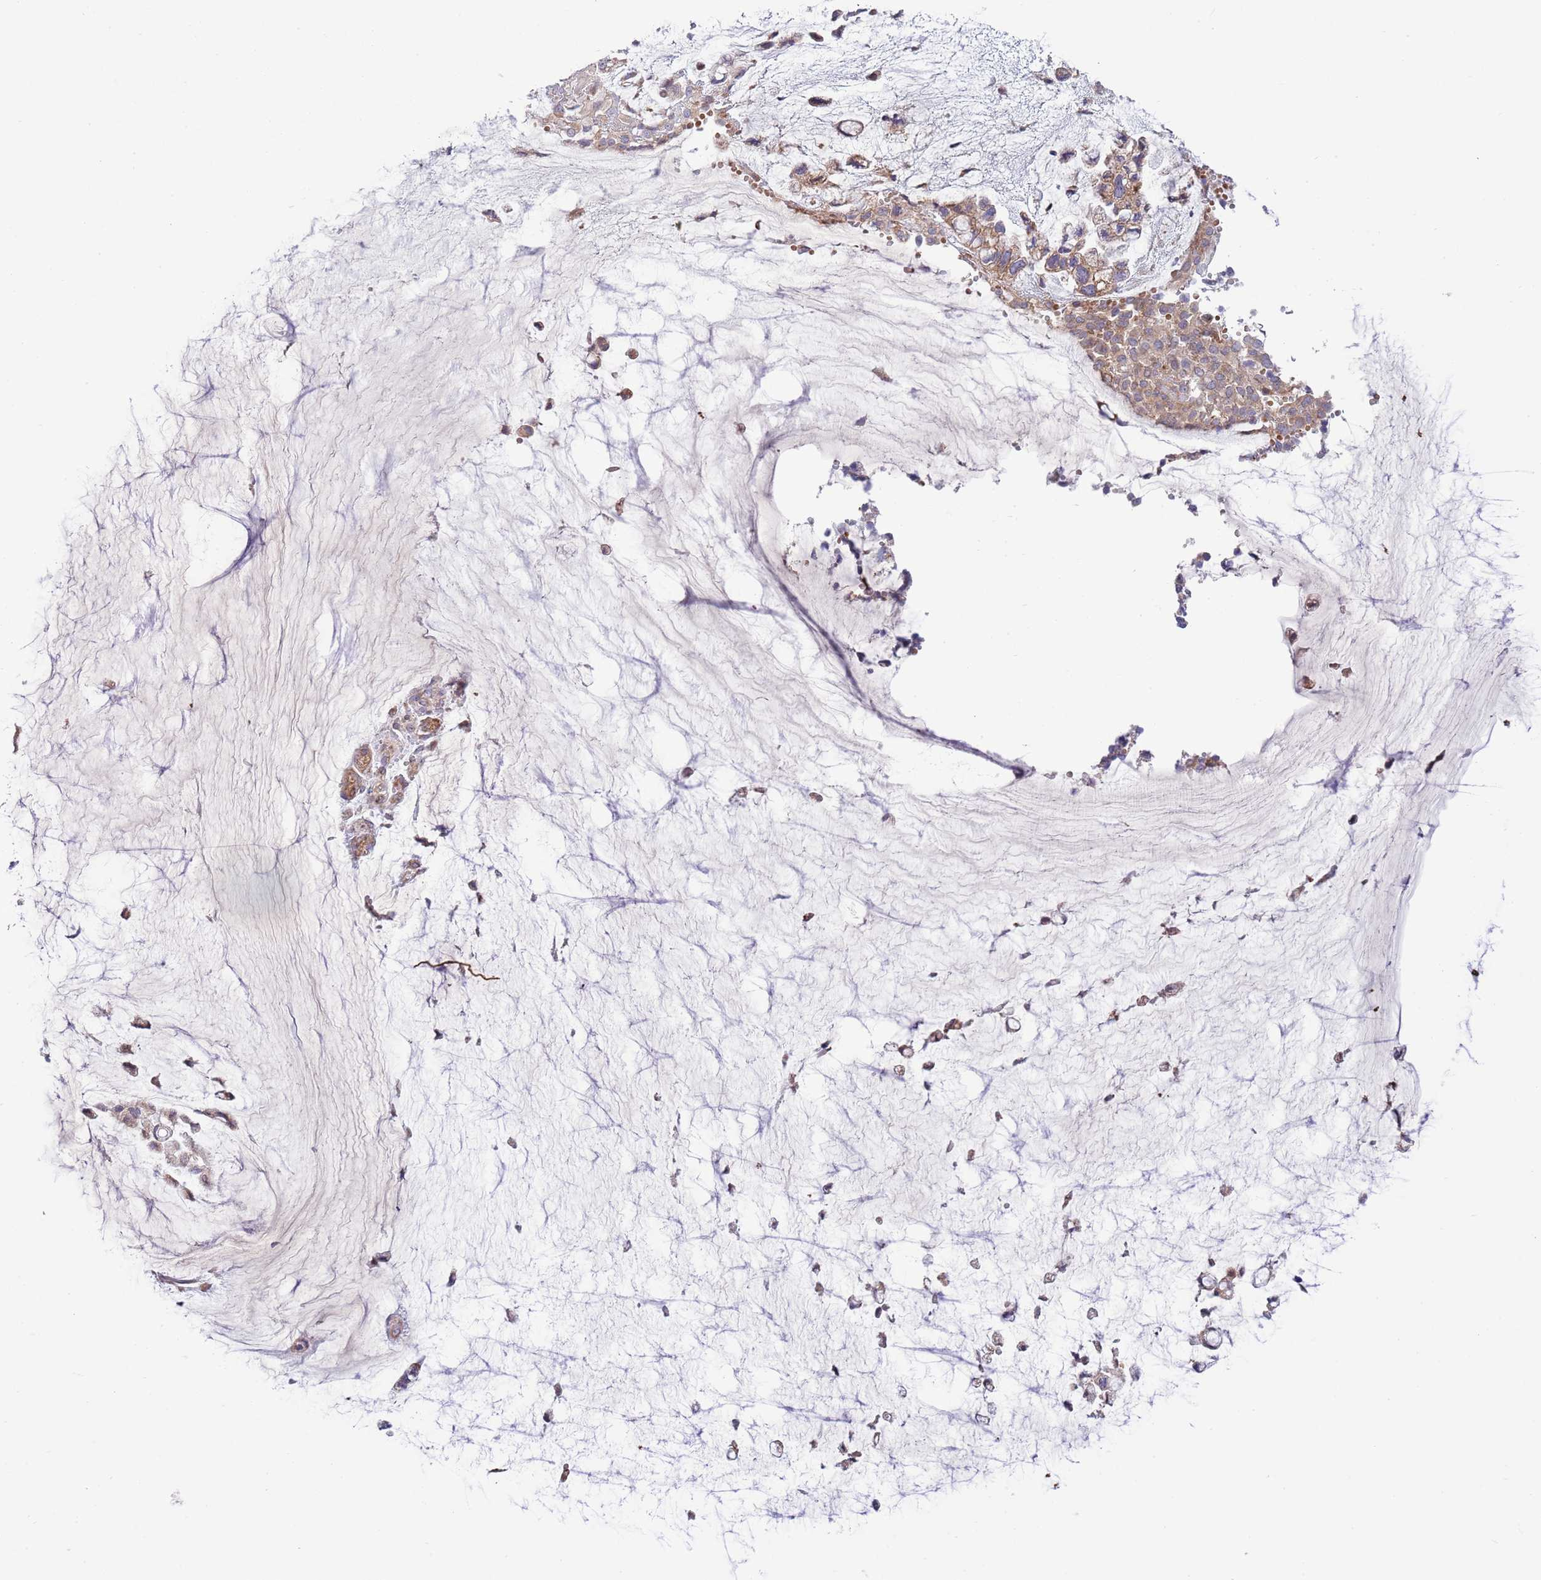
{"staining": {"intensity": "moderate", "quantity": ">75%", "location": "cytoplasmic/membranous"}, "tissue": "ovarian cancer", "cell_type": "Tumor cells", "image_type": "cancer", "snomed": [{"axis": "morphology", "description": "Cystadenocarcinoma, mucinous, NOS"}, {"axis": "topography", "description": "Ovary"}], "caption": "Approximately >75% of tumor cells in human ovarian mucinous cystadenocarcinoma show moderate cytoplasmic/membranous protein staining as visualized by brown immunohistochemical staining.", "gene": "DAND5", "patient": {"sex": "female", "age": 39}}